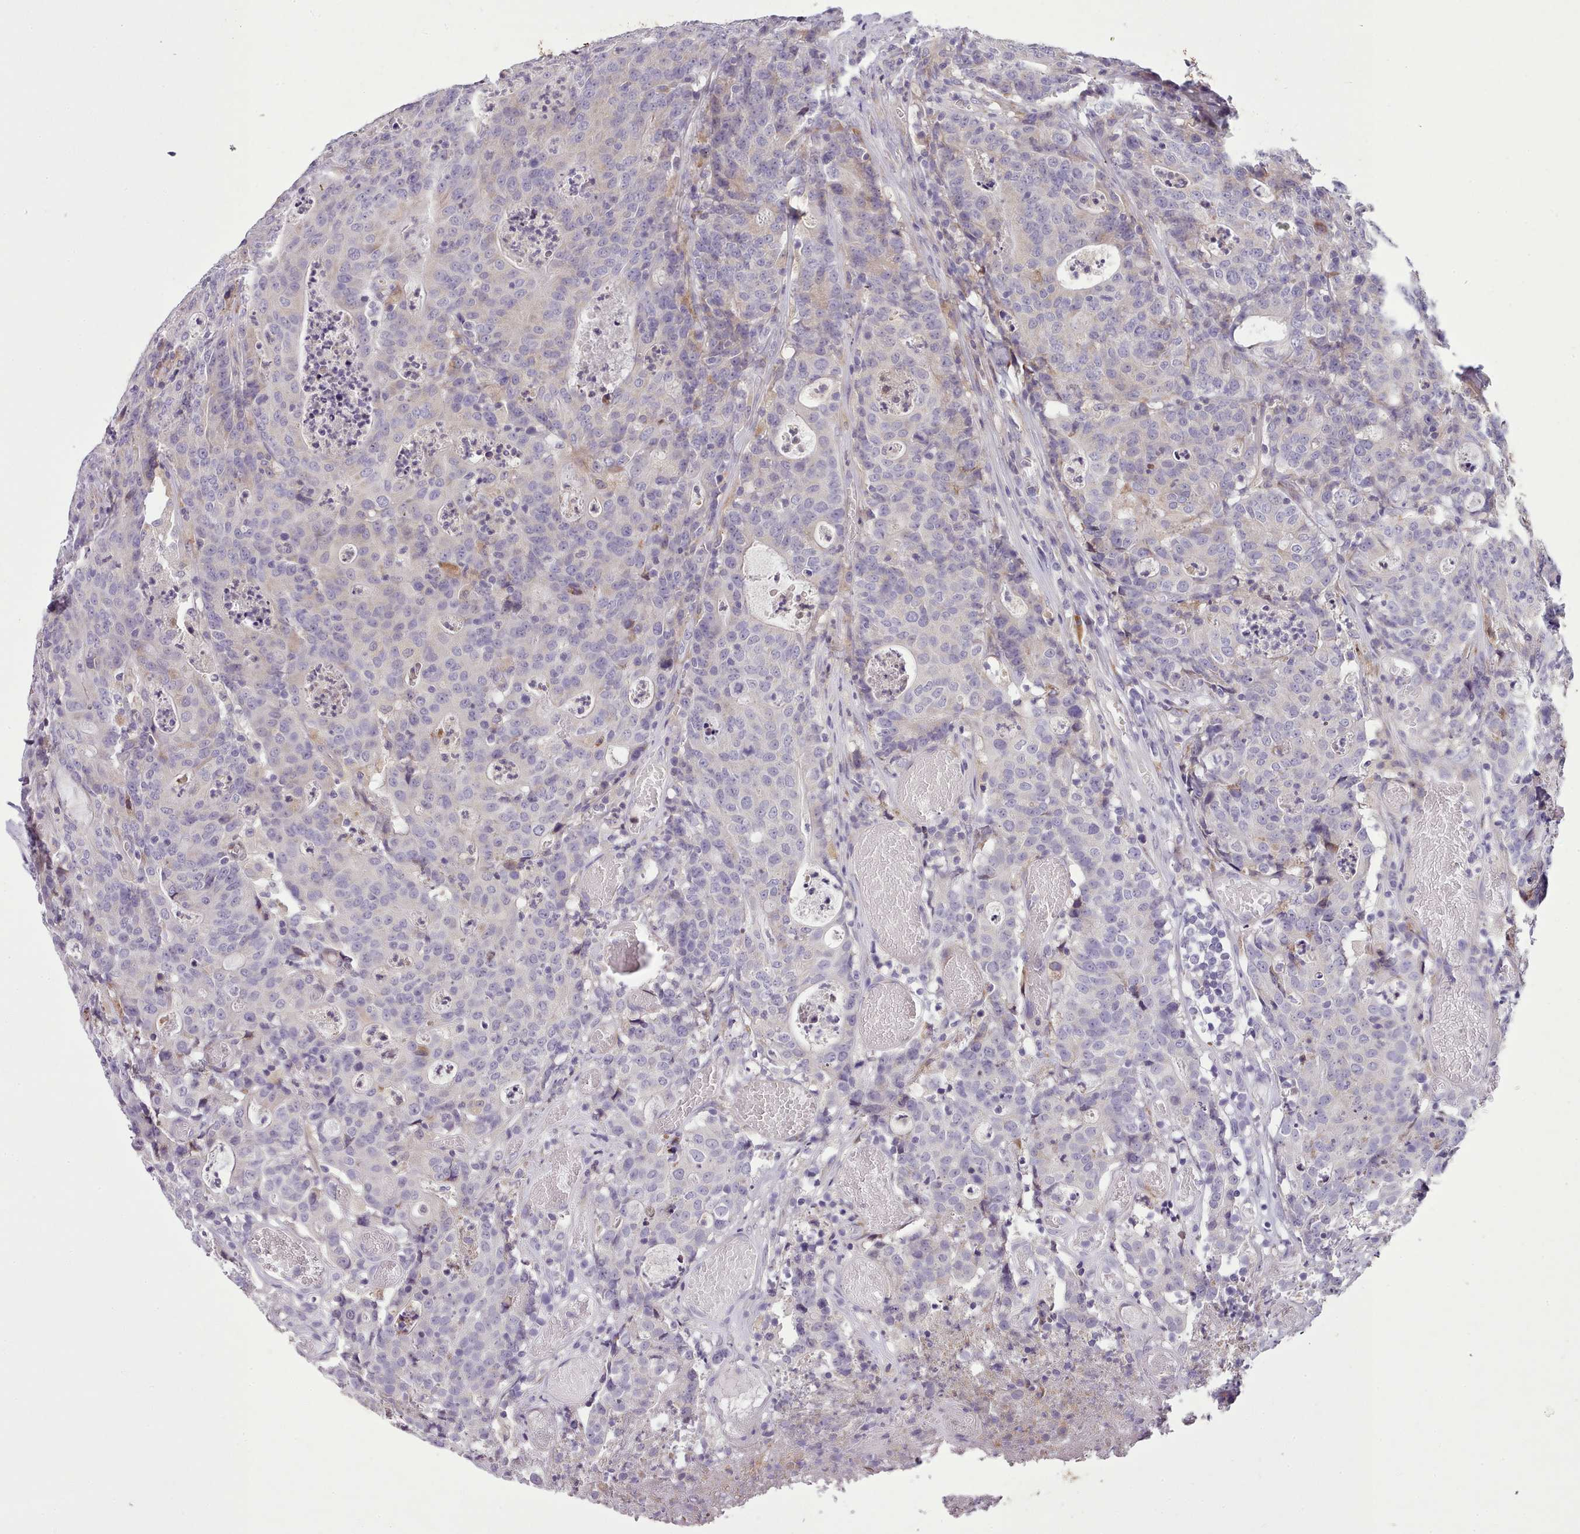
{"staining": {"intensity": "negative", "quantity": "none", "location": "none"}, "tissue": "colorectal cancer", "cell_type": "Tumor cells", "image_type": "cancer", "snomed": [{"axis": "morphology", "description": "Adenocarcinoma, NOS"}, {"axis": "topography", "description": "Colon"}], "caption": "This photomicrograph is of colorectal adenocarcinoma stained with immunohistochemistry (IHC) to label a protein in brown with the nuclei are counter-stained blue. There is no expression in tumor cells.", "gene": "FAM83E", "patient": {"sex": "male", "age": 83}}